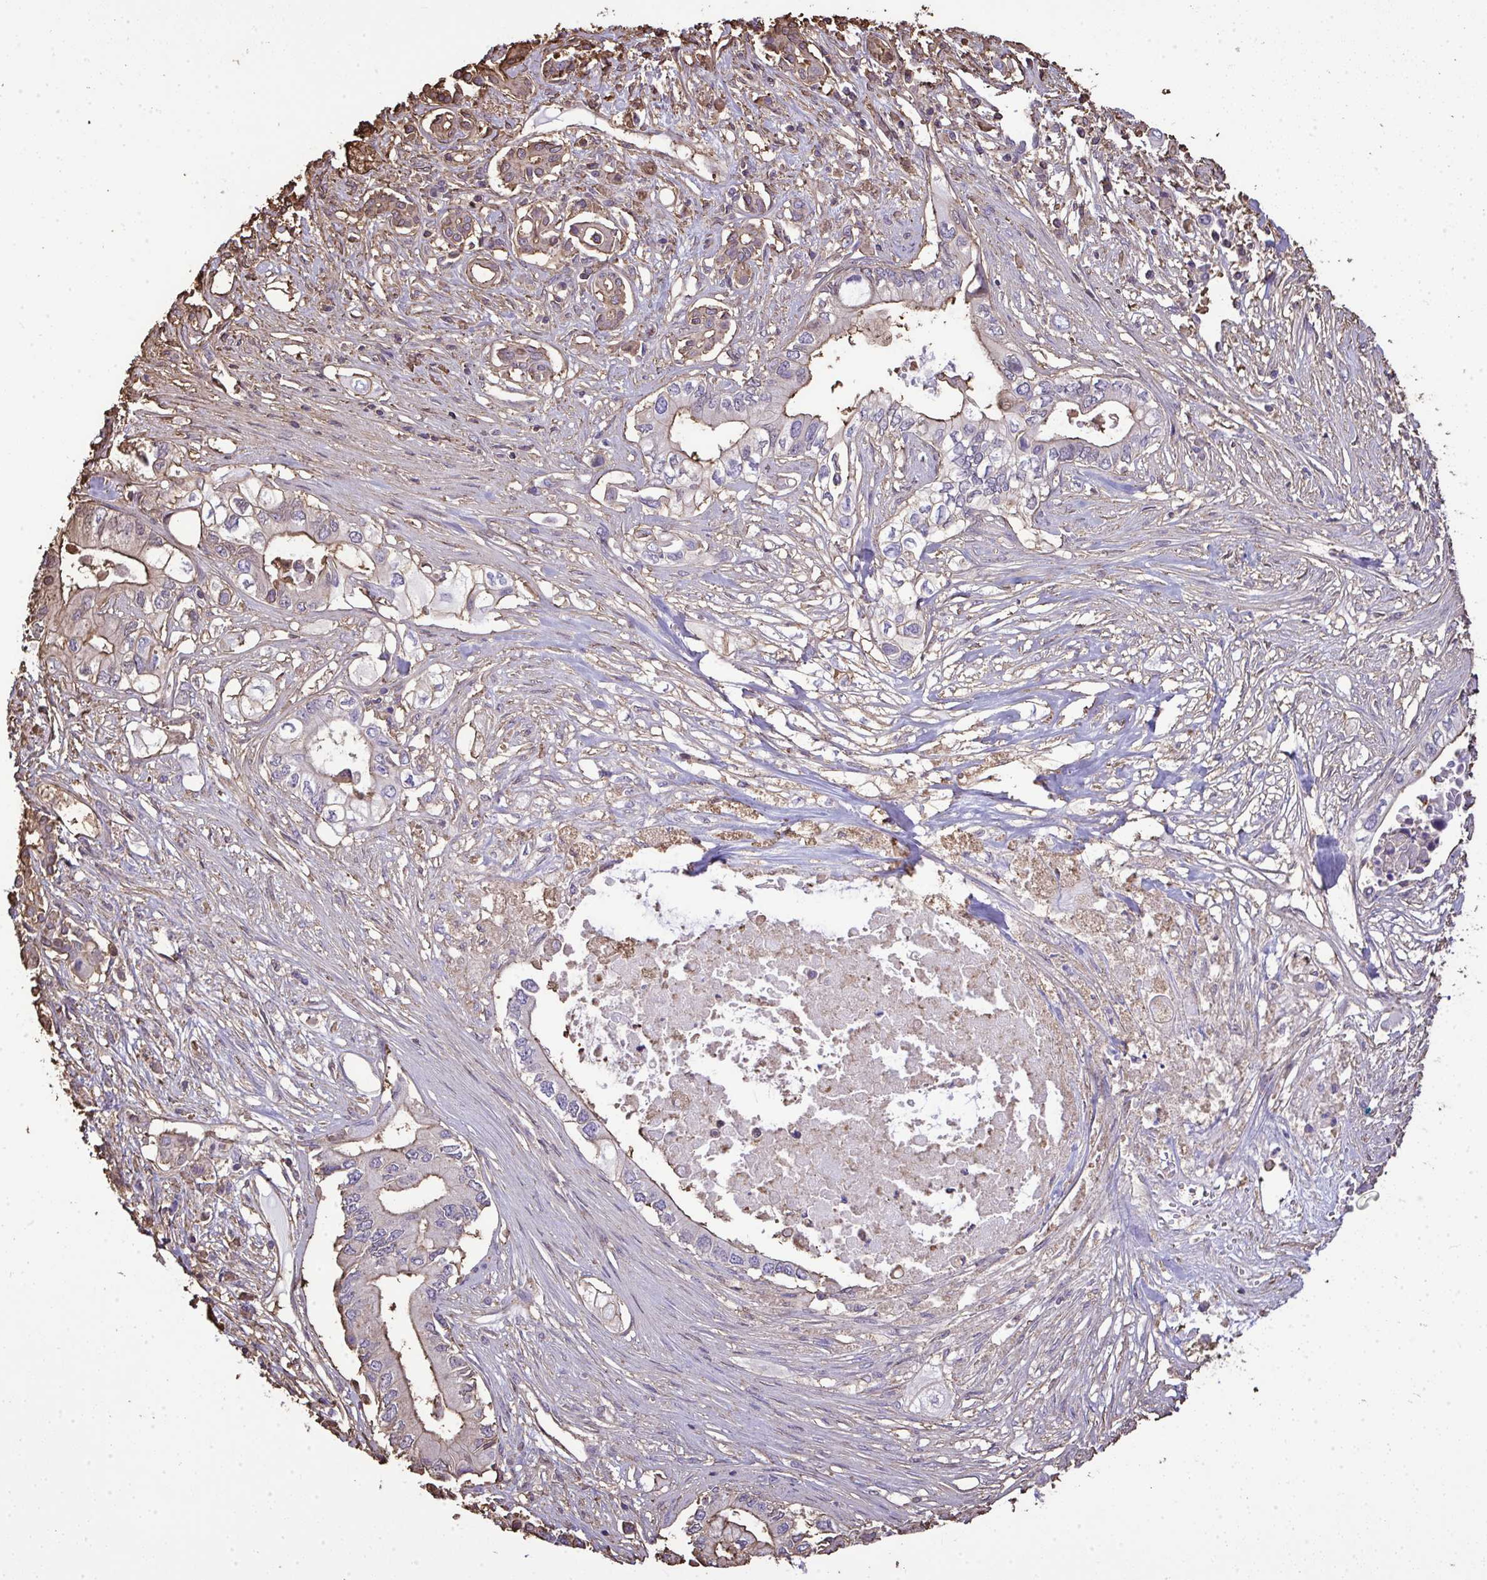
{"staining": {"intensity": "weak", "quantity": "25%-75%", "location": "cytoplasmic/membranous"}, "tissue": "pancreatic cancer", "cell_type": "Tumor cells", "image_type": "cancer", "snomed": [{"axis": "morphology", "description": "Adenocarcinoma, NOS"}, {"axis": "topography", "description": "Pancreas"}], "caption": "Approximately 25%-75% of tumor cells in pancreatic cancer (adenocarcinoma) show weak cytoplasmic/membranous protein positivity as visualized by brown immunohistochemical staining.", "gene": "ANXA5", "patient": {"sex": "female", "age": 63}}